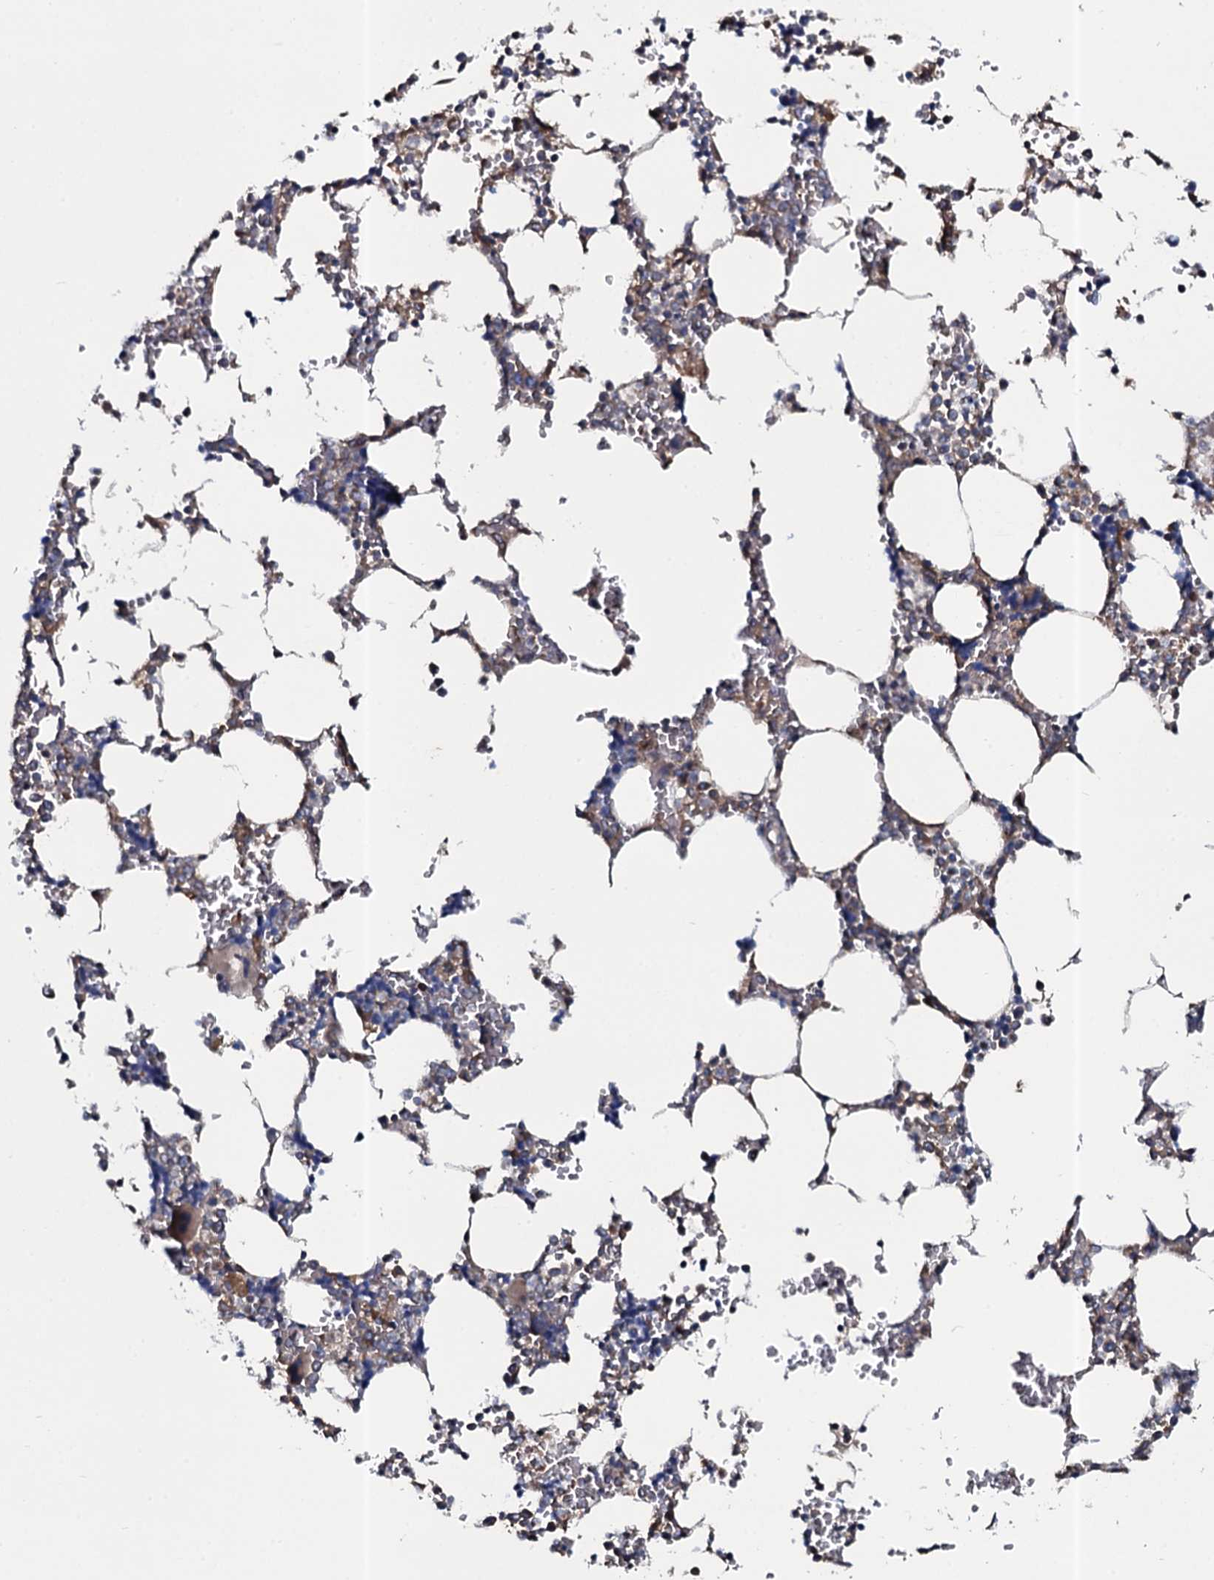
{"staining": {"intensity": "moderate", "quantity": "<25%", "location": "cytoplasmic/membranous"}, "tissue": "bone marrow", "cell_type": "Hematopoietic cells", "image_type": "normal", "snomed": [{"axis": "morphology", "description": "Normal tissue, NOS"}, {"axis": "topography", "description": "Bone marrow"}], "caption": "About <25% of hematopoietic cells in unremarkable human bone marrow reveal moderate cytoplasmic/membranous protein expression as visualized by brown immunohistochemical staining.", "gene": "TMEM151A", "patient": {"sex": "male", "age": 64}}